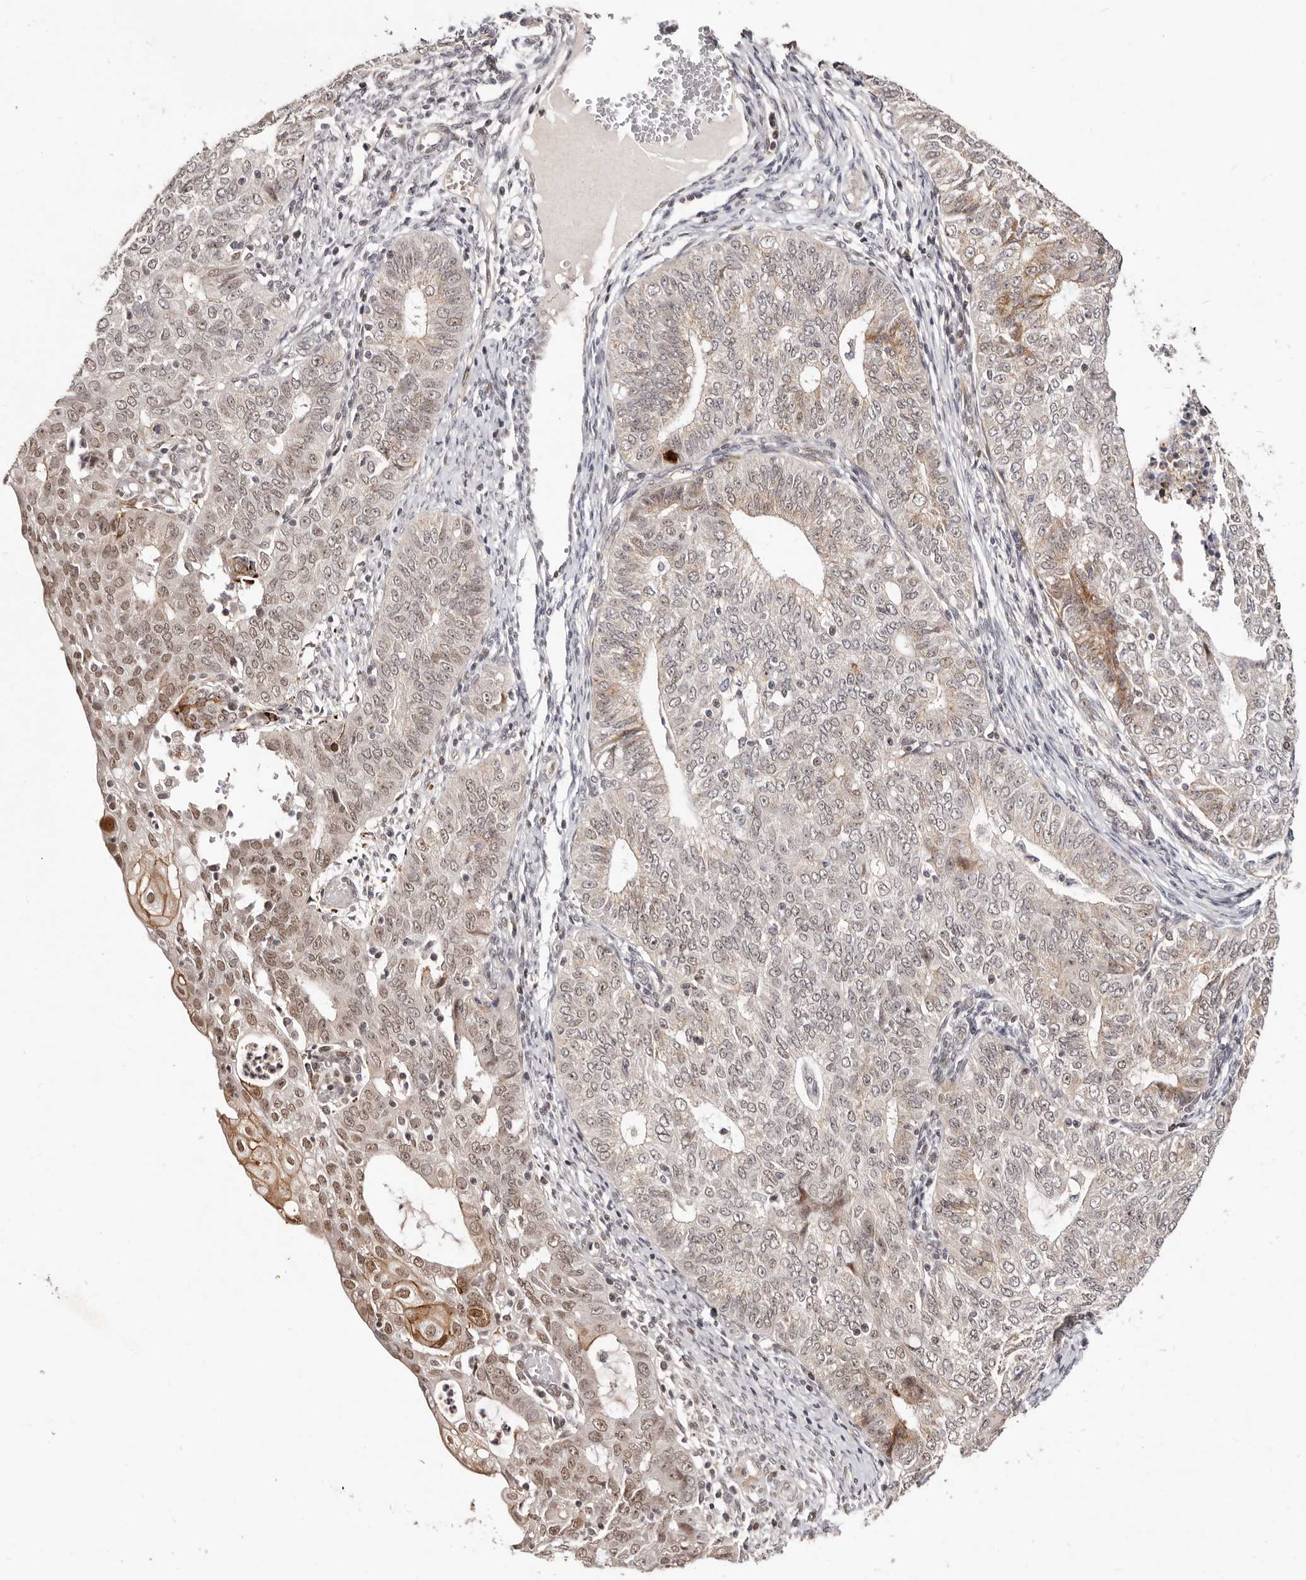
{"staining": {"intensity": "weak", "quantity": ">75%", "location": "cytoplasmic/membranous,nuclear"}, "tissue": "endometrial cancer", "cell_type": "Tumor cells", "image_type": "cancer", "snomed": [{"axis": "morphology", "description": "Adenocarcinoma, NOS"}, {"axis": "topography", "description": "Endometrium"}], "caption": "A photomicrograph of human endometrial cancer stained for a protein reveals weak cytoplasmic/membranous and nuclear brown staining in tumor cells. Using DAB (brown) and hematoxylin (blue) stains, captured at high magnification using brightfield microscopy.", "gene": "SRCAP", "patient": {"sex": "female", "age": 32}}